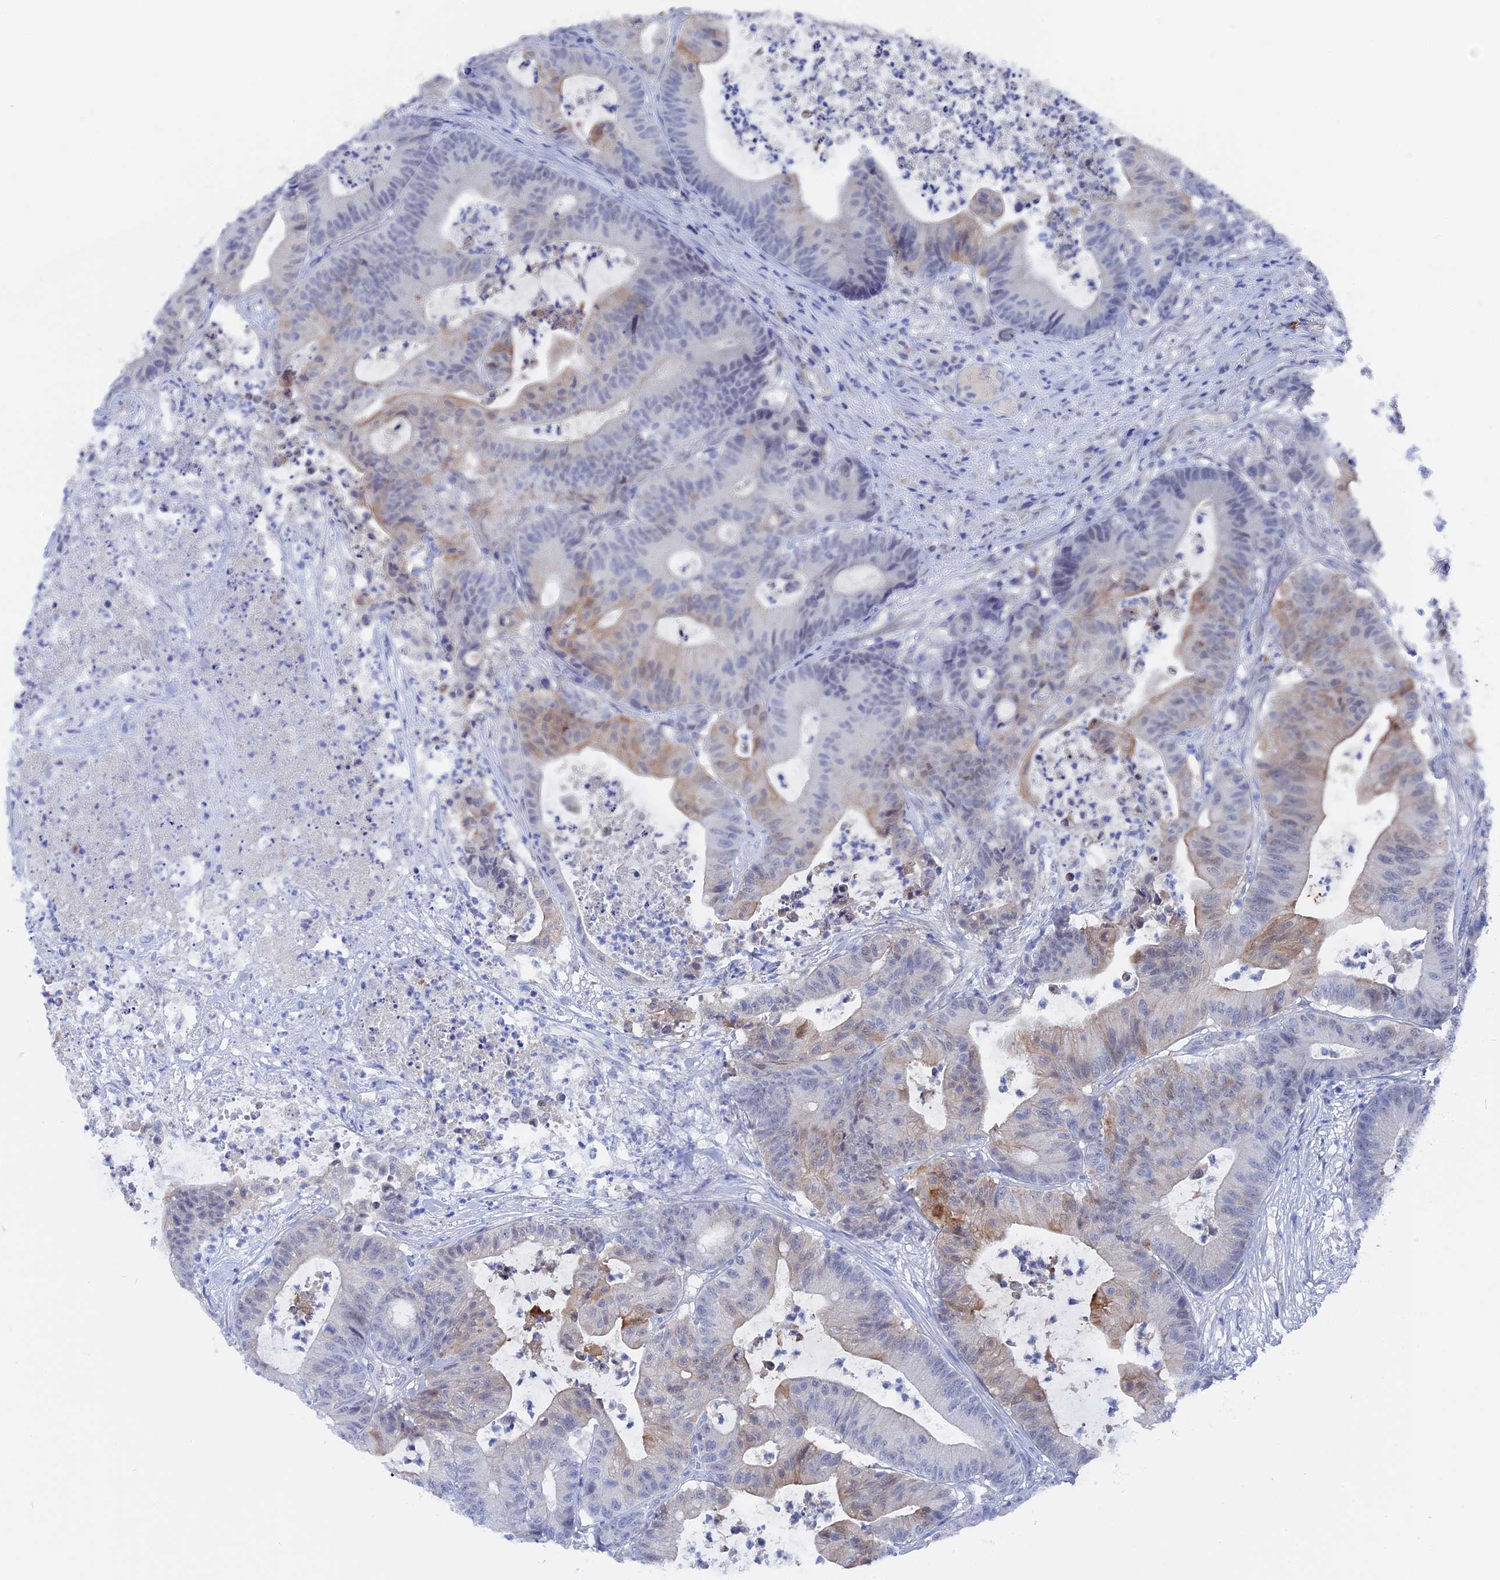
{"staining": {"intensity": "negative", "quantity": "none", "location": "none"}, "tissue": "colorectal cancer", "cell_type": "Tumor cells", "image_type": "cancer", "snomed": [{"axis": "morphology", "description": "Adenocarcinoma, NOS"}, {"axis": "topography", "description": "Colon"}], "caption": "This photomicrograph is of colorectal adenocarcinoma stained with immunohistochemistry (IHC) to label a protein in brown with the nuclei are counter-stained blue. There is no staining in tumor cells.", "gene": "DACT3", "patient": {"sex": "female", "age": 84}}